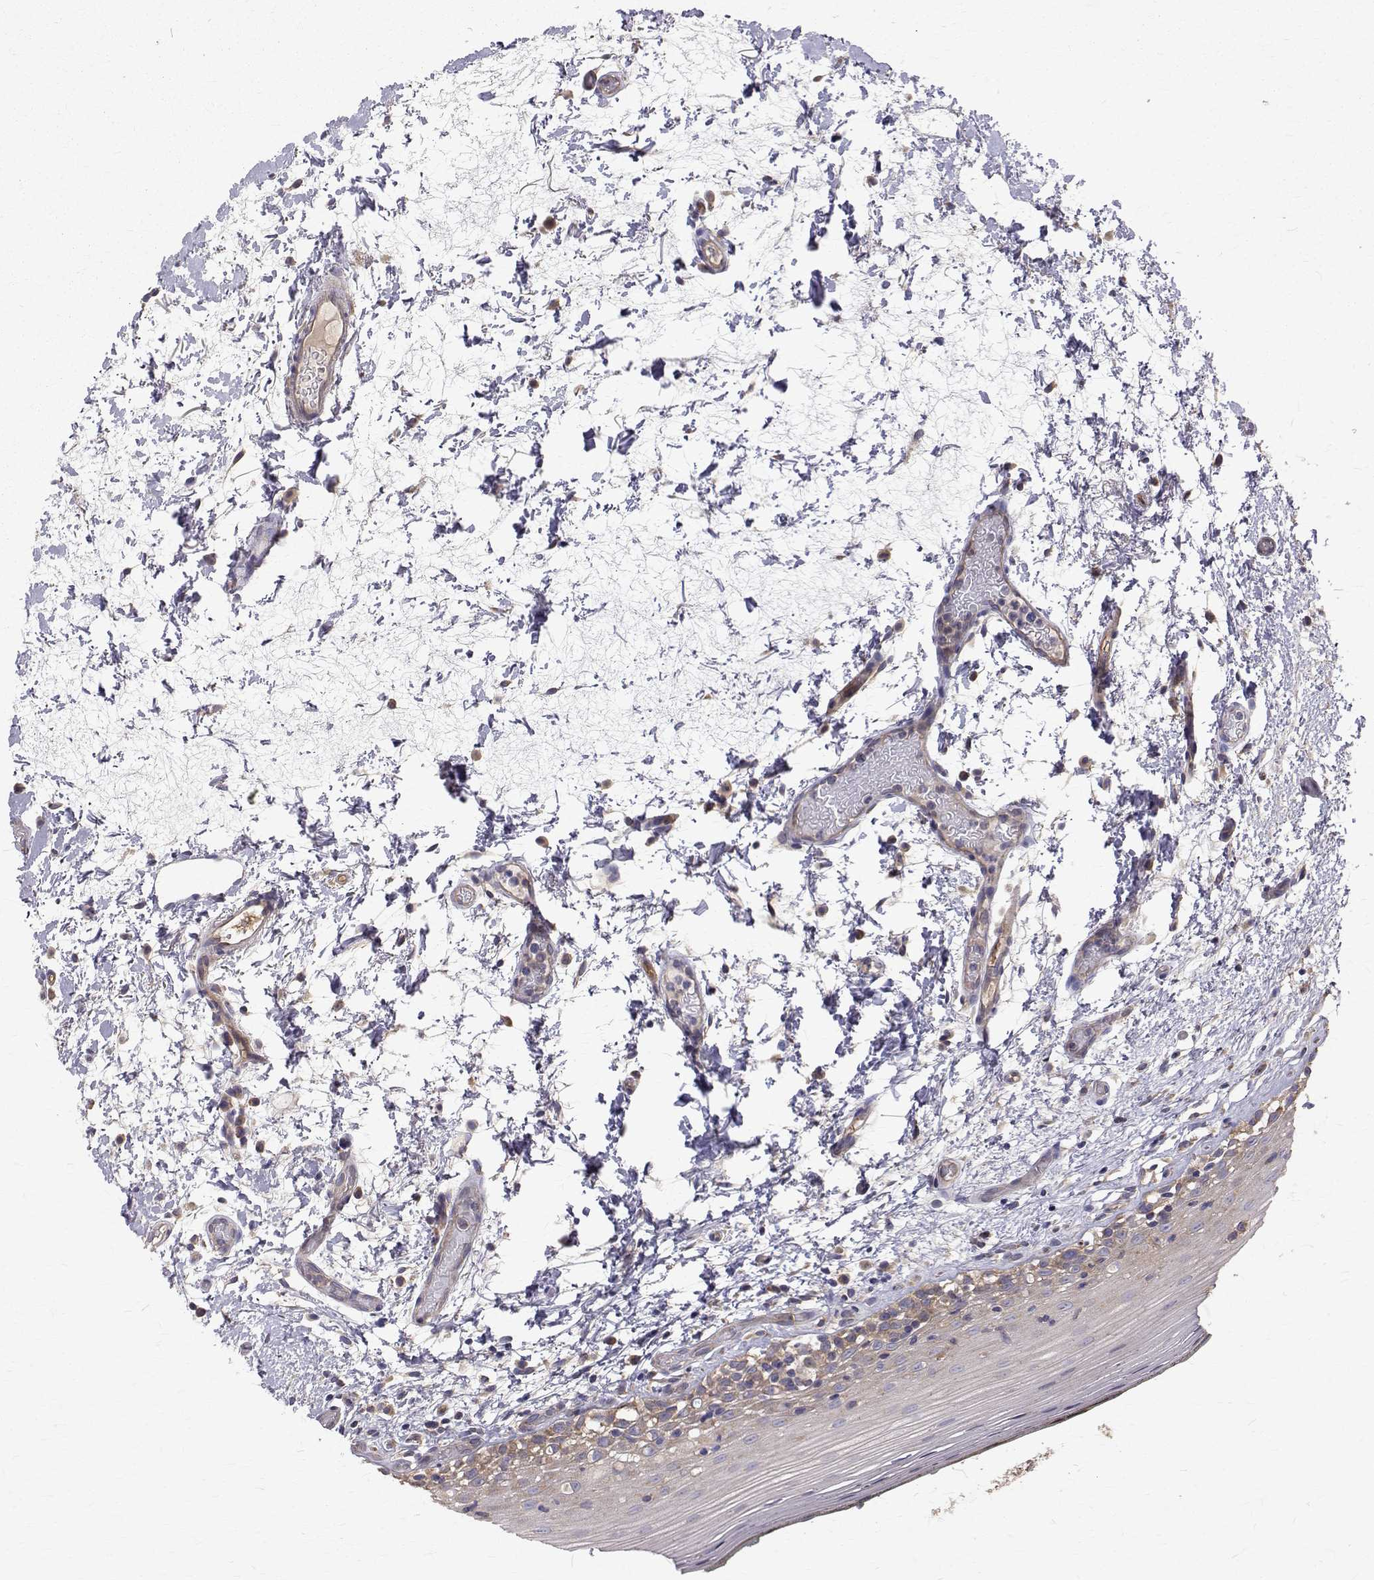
{"staining": {"intensity": "weak", "quantity": "<25%", "location": "cytoplasmic/membranous"}, "tissue": "oral mucosa", "cell_type": "Squamous epithelial cells", "image_type": "normal", "snomed": [{"axis": "morphology", "description": "Normal tissue, NOS"}, {"axis": "topography", "description": "Oral tissue"}], "caption": "Immunohistochemical staining of unremarkable human oral mucosa reveals no significant staining in squamous epithelial cells. The staining is performed using DAB (3,3'-diaminobenzidine) brown chromogen with nuclei counter-stained in using hematoxylin.", "gene": "FARSB", "patient": {"sex": "female", "age": 83}}